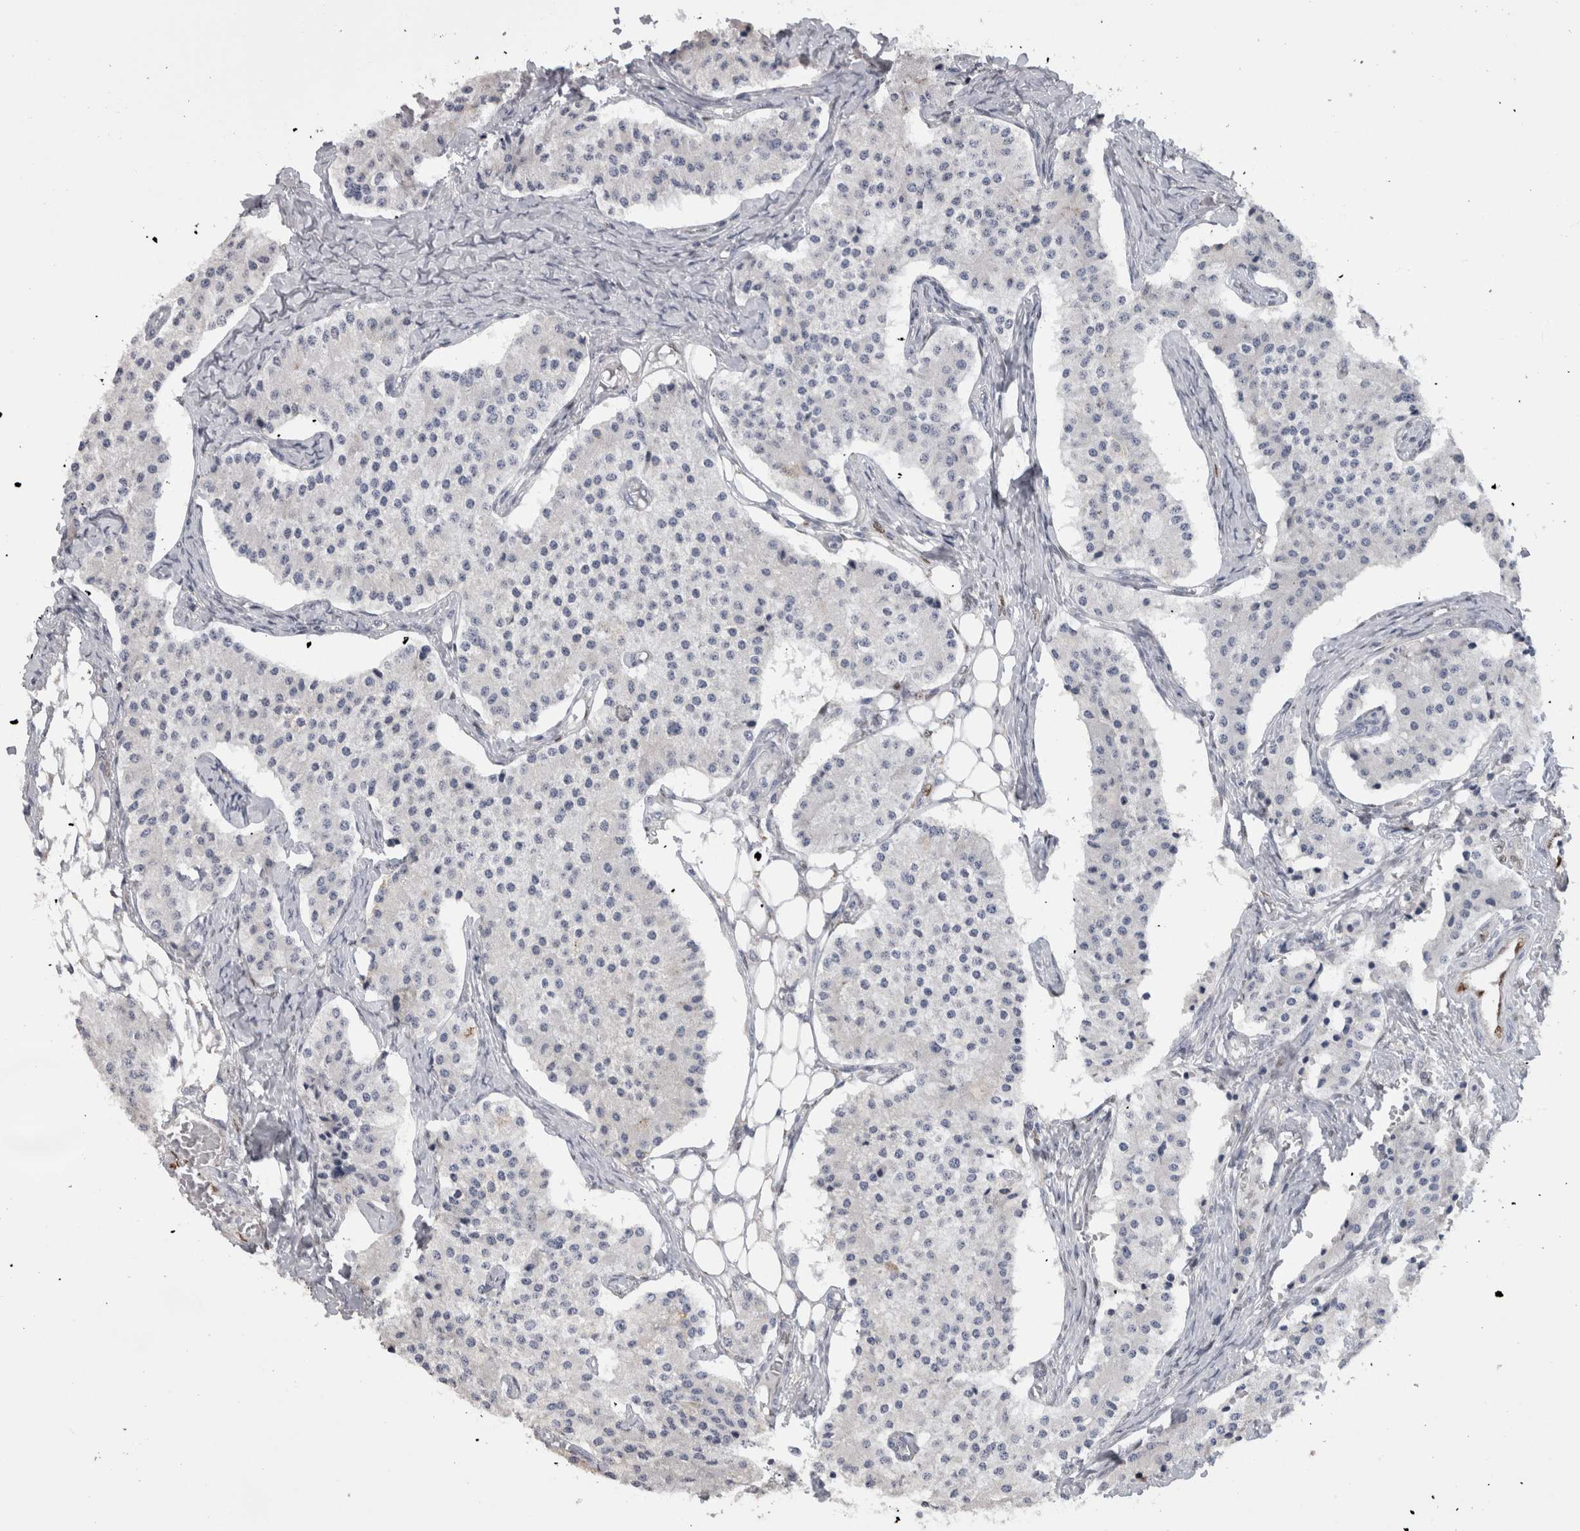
{"staining": {"intensity": "negative", "quantity": "none", "location": "none"}, "tissue": "carcinoid", "cell_type": "Tumor cells", "image_type": "cancer", "snomed": [{"axis": "morphology", "description": "Carcinoid, malignant, NOS"}, {"axis": "topography", "description": "Colon"}], "caption": "A histopathology image of human carcinoid (malignant) is negative for staining in tumor cells. (DAB IHC with hematoxylin counter stain).", "gene": "IL33", "patient": {"sex": "female", "age": 52}}